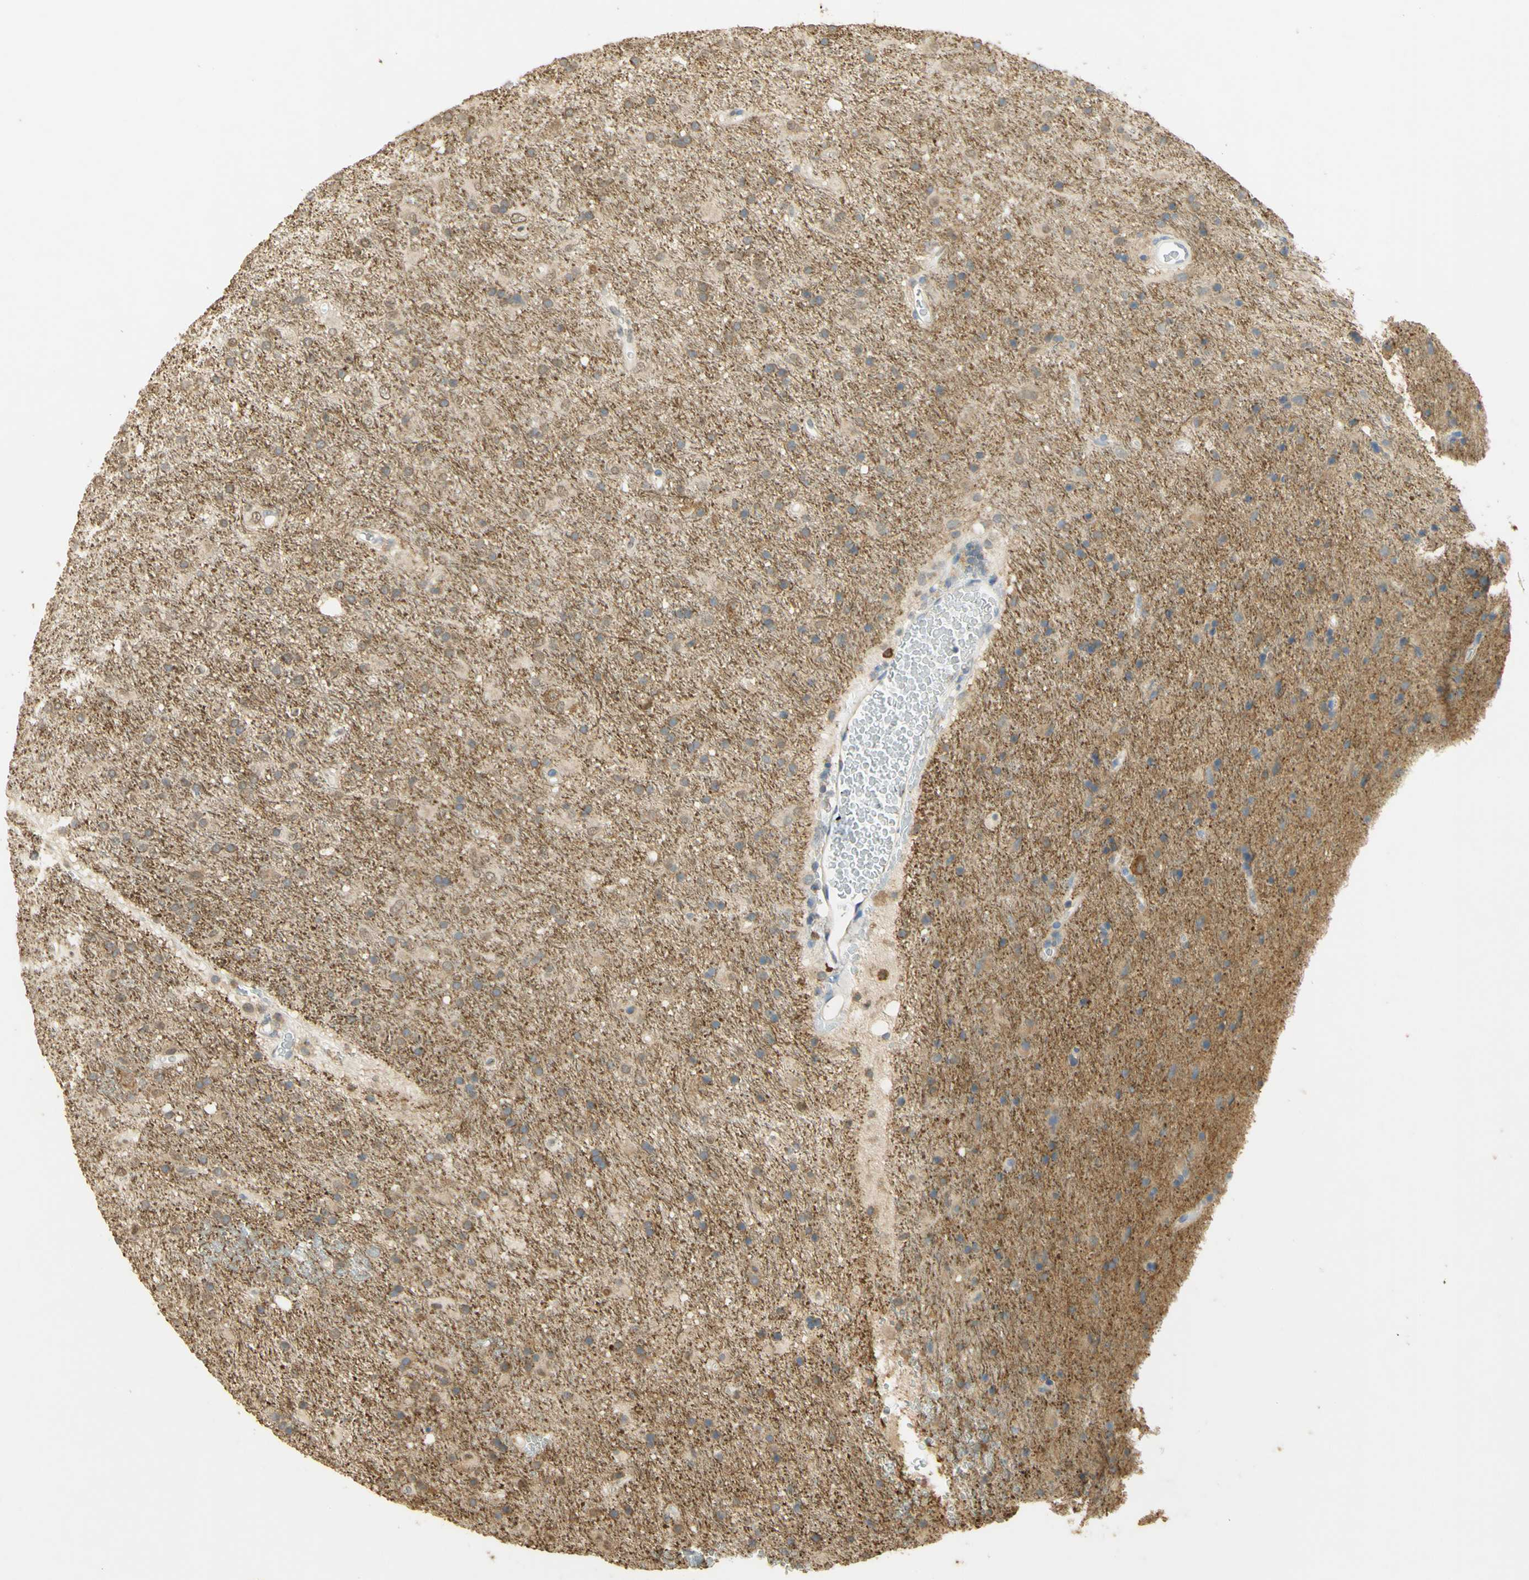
{"staining": {"intensity": "moderate", "quantity": "<25%", "location": "cytoplasmic/membranous,nuclear"}, "tissue": "glioma", "cell_type": "Tumor cells", "image_type": "cancer", "snomed": [{"axis": "morphology", "description": "Glioma, malignant, Low grade"}, {"axis": "topography", "description": "Brain"}], "caption": "Immunohistochemistry micrograph of neoplastic tissue: human malignant low-grade glioma stained using IHC displays low levels of moderate protein expression localized specifically in the cytoplasmic/membranous and nuclear of tumor cells, appearing as a cytoplasmic/membranous and nuclear brown color.", "gene": "PAK1", "patient": {"sex": "male", "age": 77}}